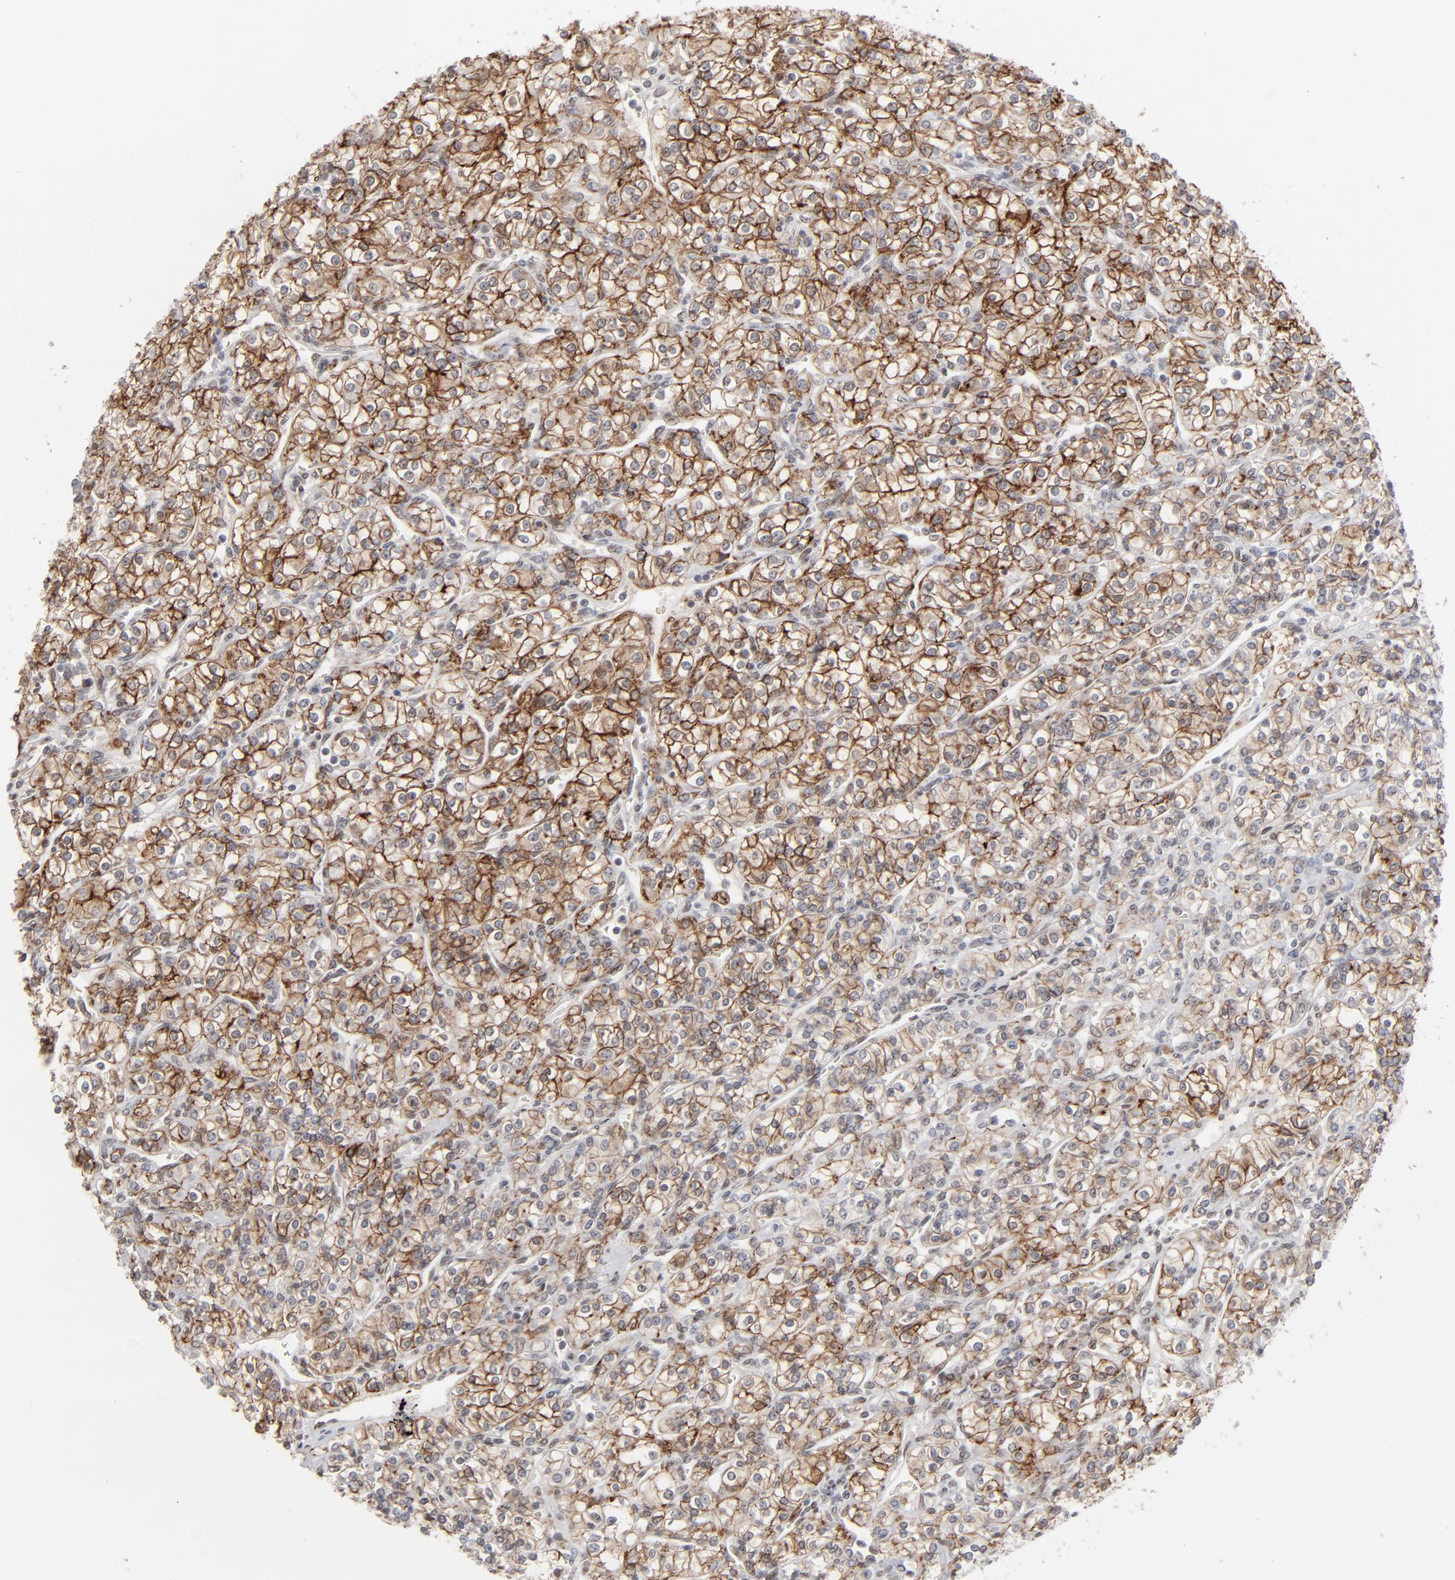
{"staining": {"intensity": "moderate", "quantity": ">75%", "location": "cytoplasmic/membranous"}, "tissue": "renal cancer", "cell_type": "Tumor cells", "image_type": "cancer", "snomed": [{"axis": "morphology", "description": "Adenocarcinoma, NOS"}, {"axis": "topography", "description": "Kidney"}], "caption": "IHC photomicrograph of adenocarcinoma (renal) stained for a protein (brown), which displays medium levels of moderate cytoplasmic/membranous staining in about >75% of tumor cells.", "gene": "IRF9", "patient": {"sex": "male", "age": 77}}